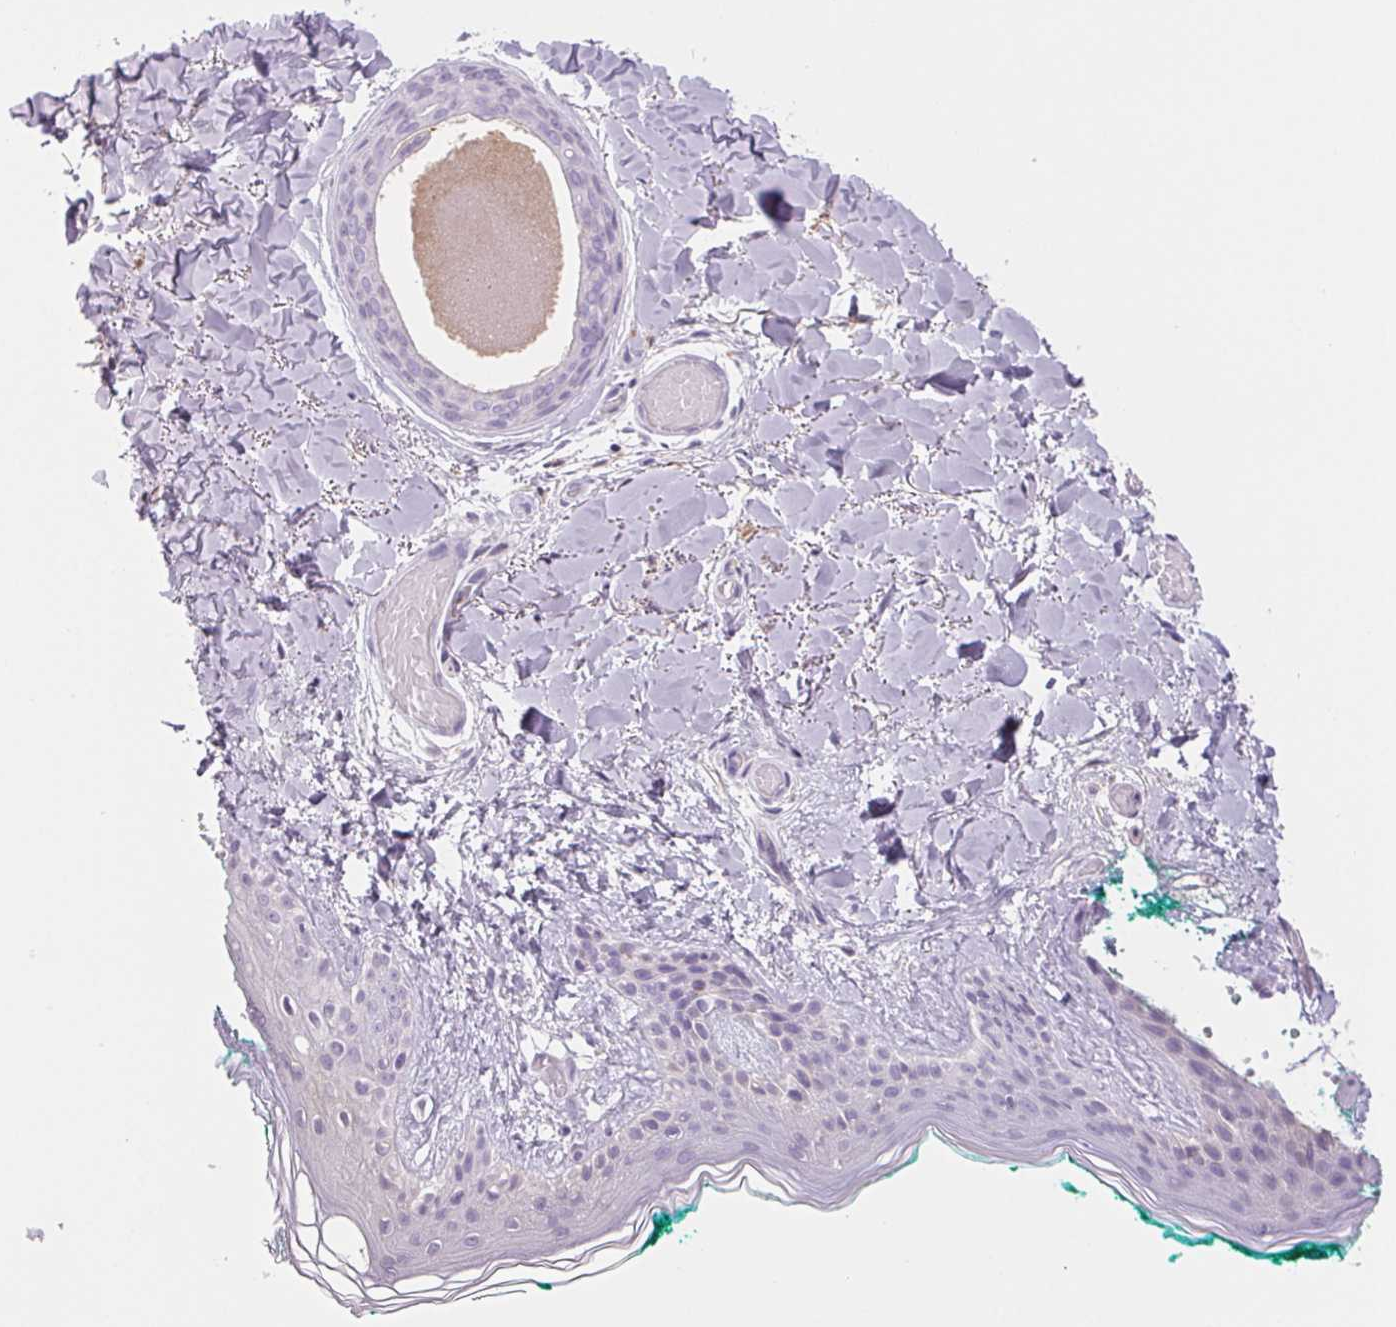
{"staining": {"intensity": "negative", "quantity": "none", "location": "none"}, "tissue": "skin", "cell_type": "Fibroblasts", "image_type": "normal", "snomed": [{"axis": "morphology", "description": "Normal tissue, NOS"}, {"axis": "topography", "description": "Skin"}], "caption": "DAB (3,3'-diaminobenzidine) immunohistochemical staining of normal human skin displays no significant staining in fibroblasts.", "gene": "IFIT1B", "patient": {"sex": "female", "age": 34}}